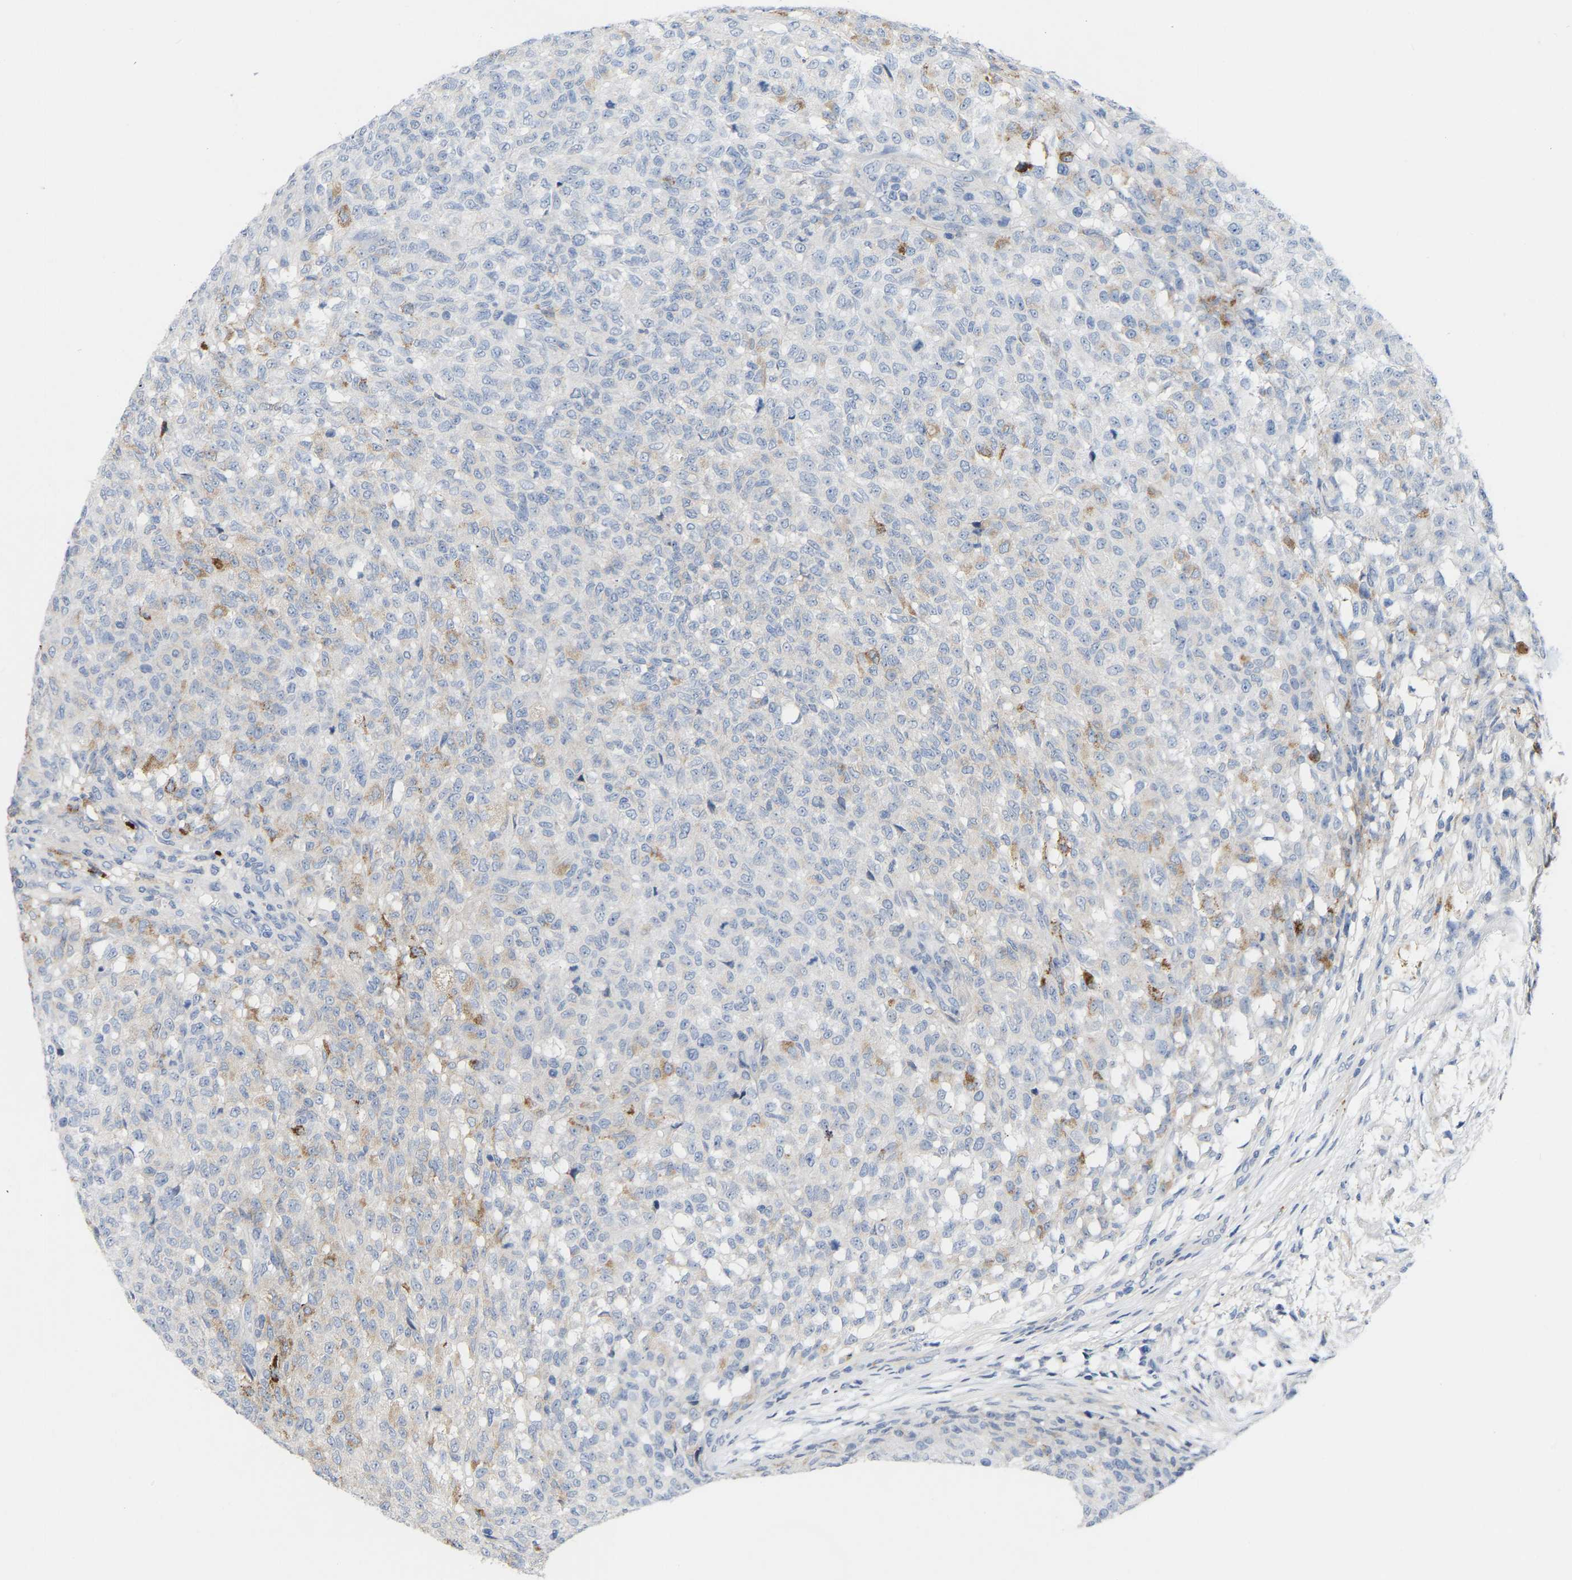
{"staining": {"intensity": "weak", "quantity": "<25%", "location": "cytoplasmic/membranous"}, "tissue": "testis cancer", "cell_type": "Tumor cells", "image_type": "cancer", "snomed": [{"axis": "morphology", "description": "Seminoma, NOS"}, {"axis": "topography", "description": "Testis"}], "caption": "This is an immunohistochemistry (IHC) histopathology image of human testis cancer (seminoma). There is no positivity in tumor cells.", "gene": "ABTB2", "patient": {"sex": "male", "age": 59}}